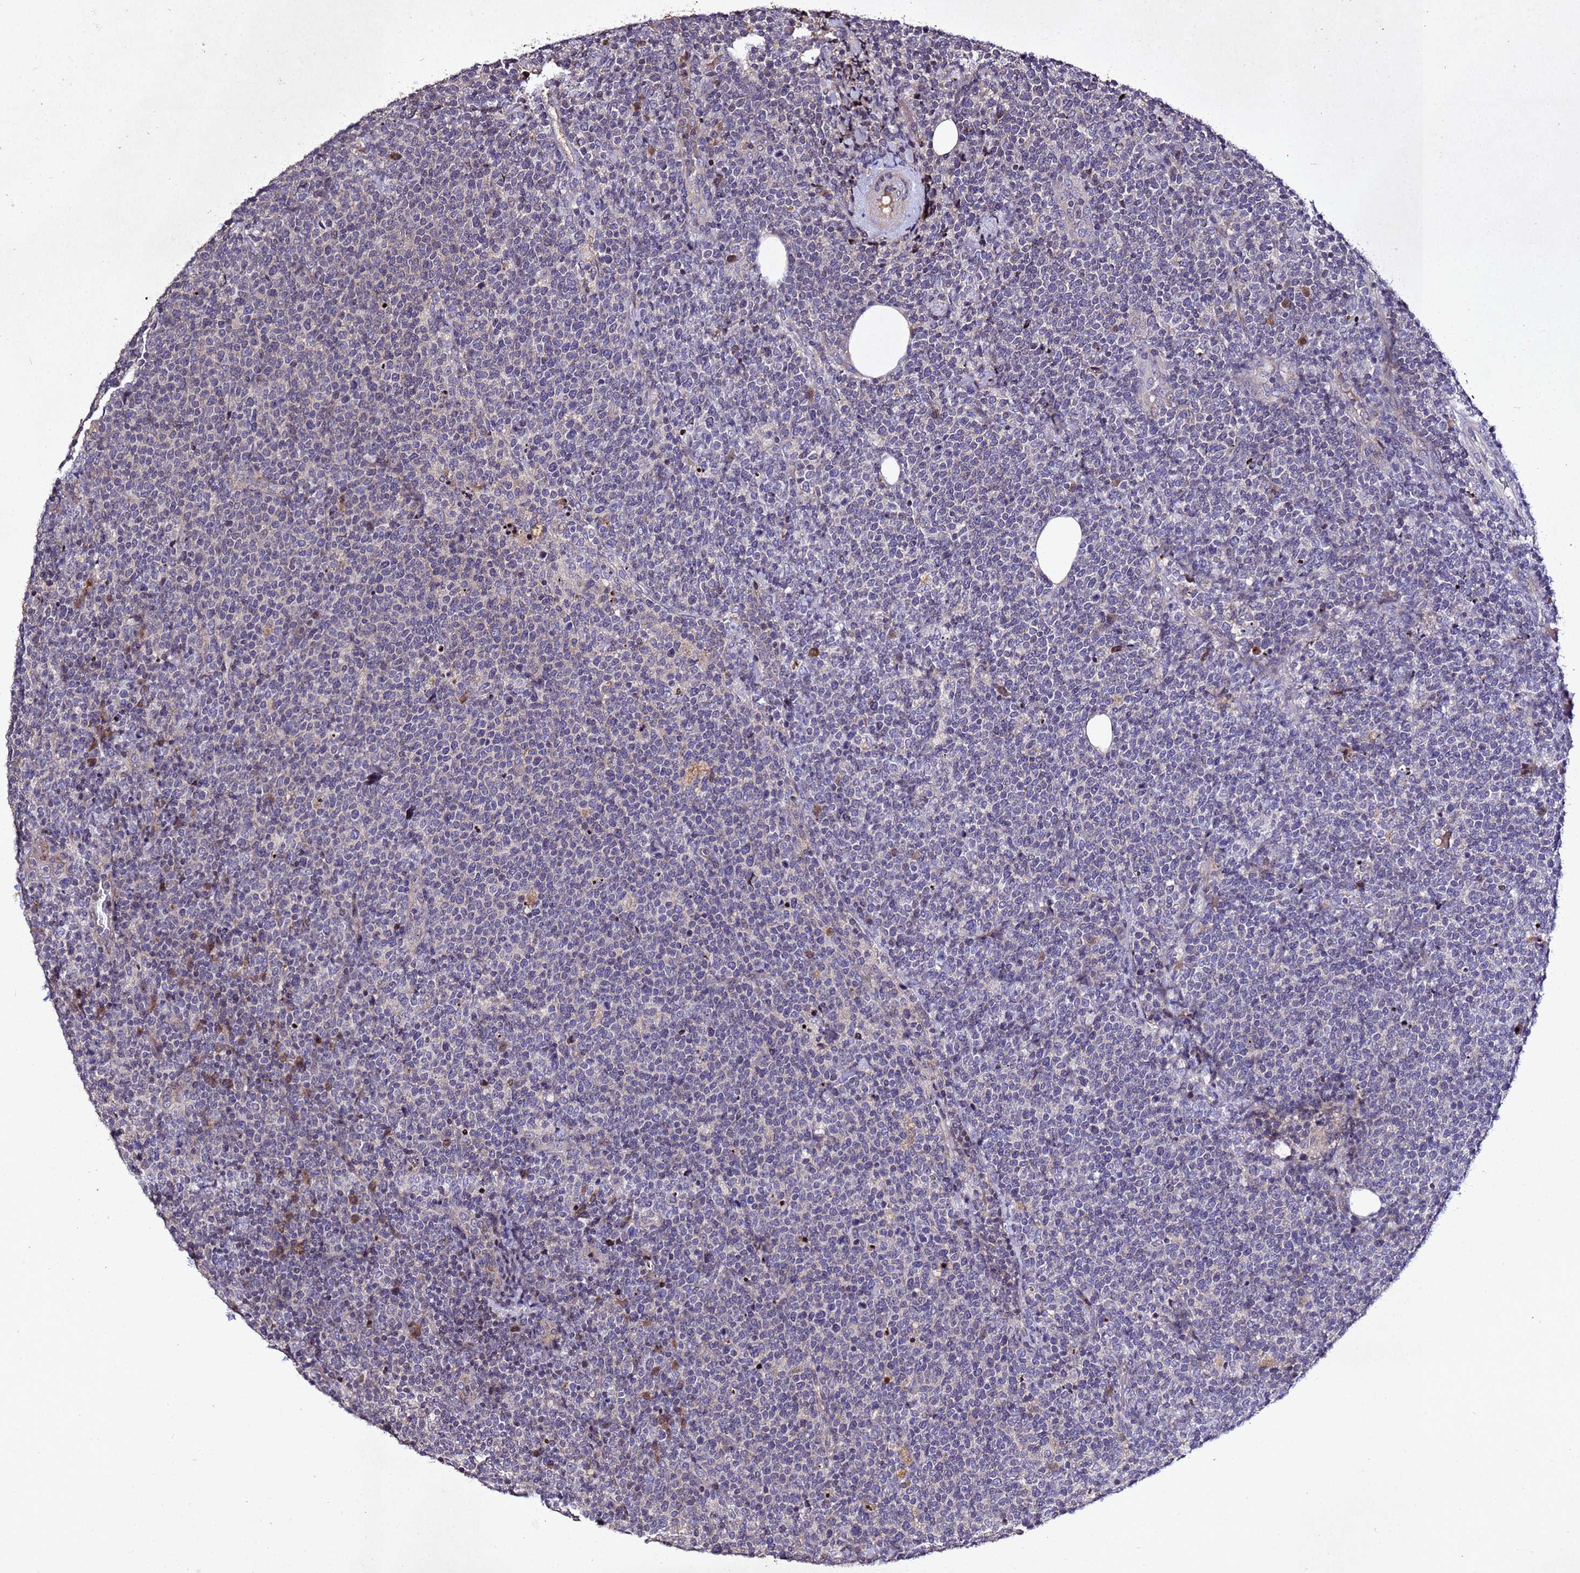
{"staining": {"intensity": "negative", "quantity": "none", "location": "none"}, "tissue": "lymphoma", "cell_type": "Tumor cells", "image_type": "cancer", "snomed": [{"axis": "morphology", "description": "Malignant lymphoma, non-Hodgkin's type, High grade"}, {"axis": "topography", "description": "Lymph node"}], "caption": "DAB immunohistochemical staining of high-grade malignant lymphoma, non-Hodgkin's type shows no significant positivity in tumor cells.", "gene": "SV2B", "patient": {"sex": "male", "age": 61}}